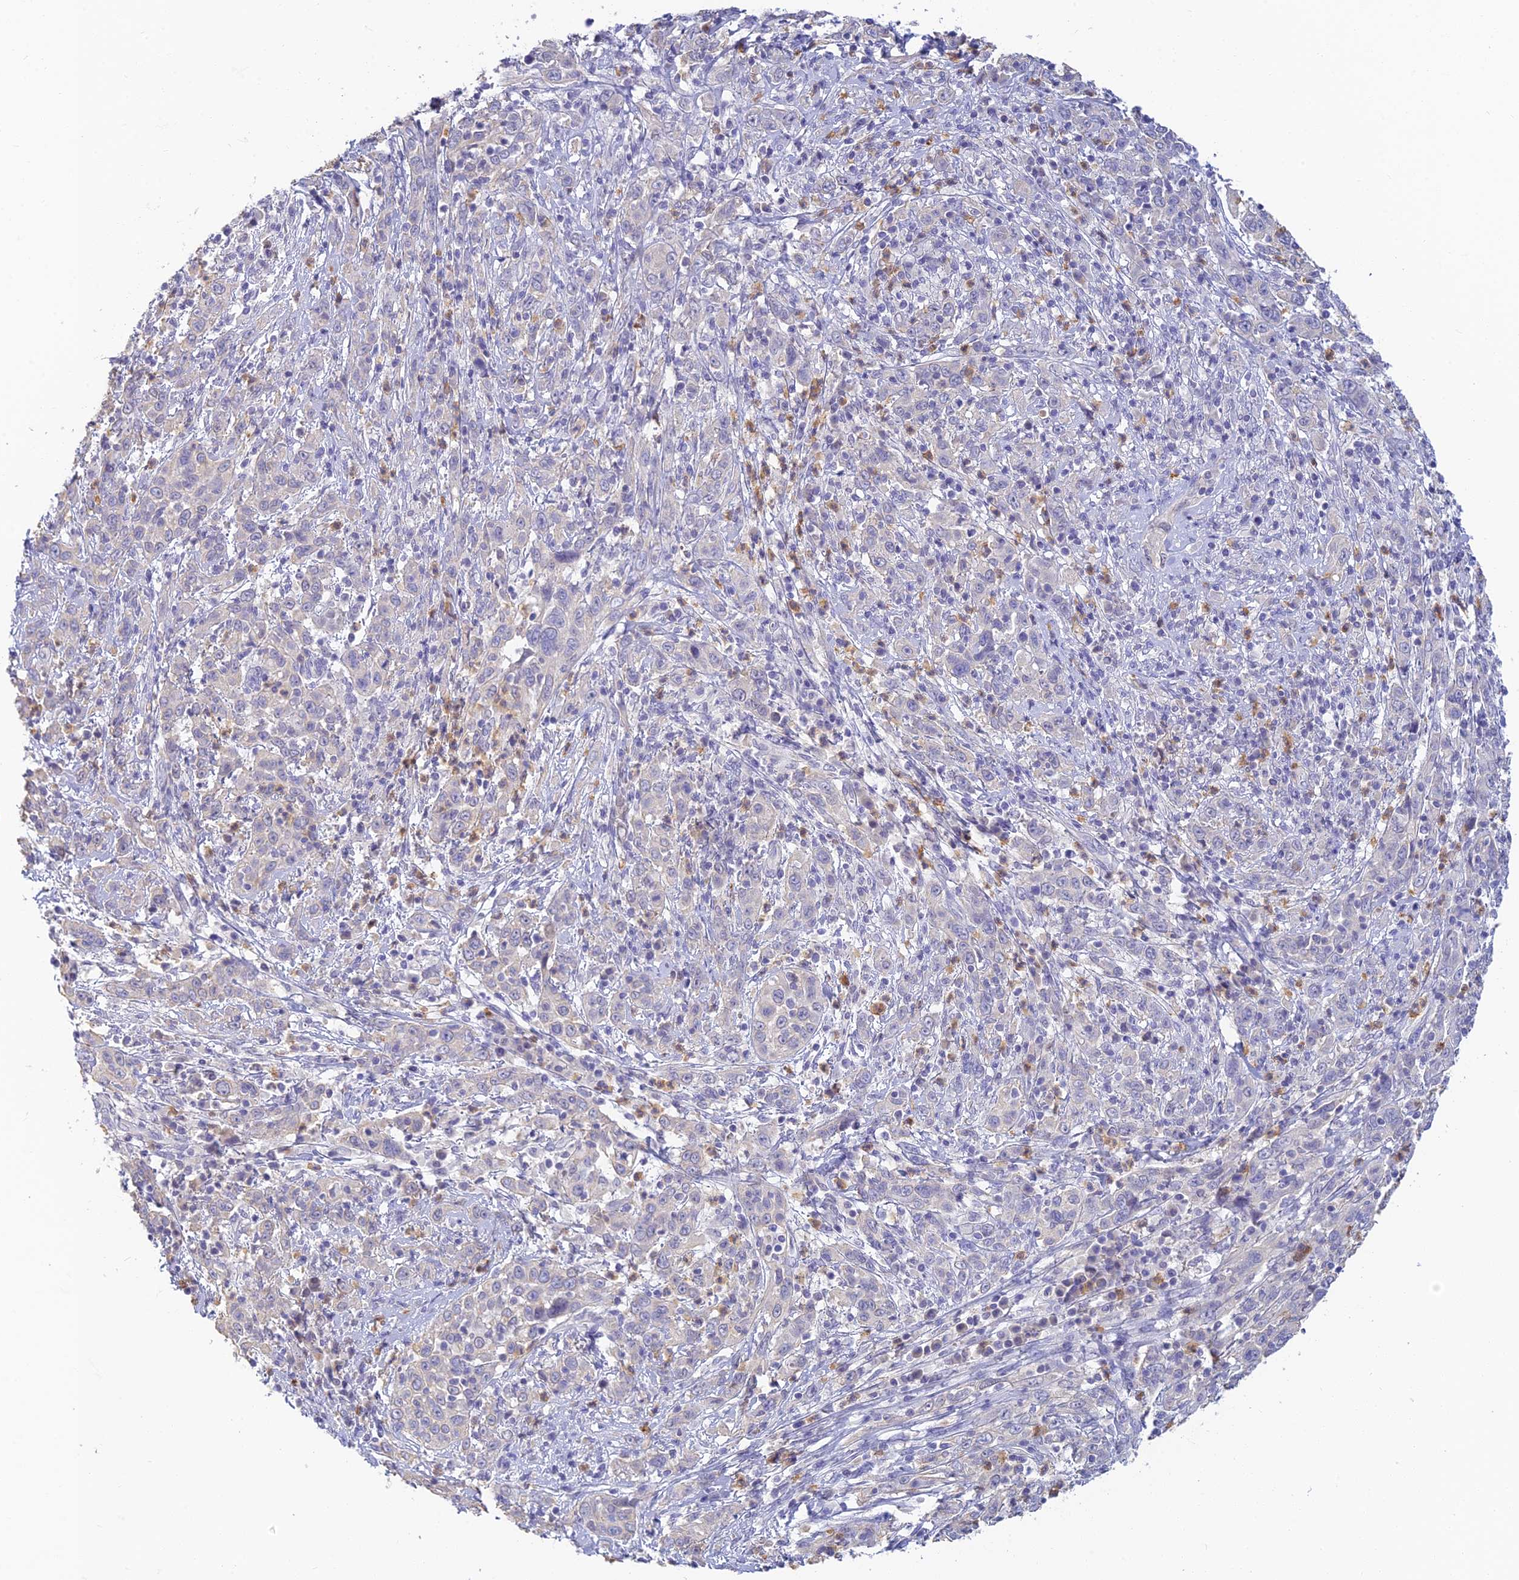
{"staining": {"intensity": "negative", "quantity": "none", "location": "none"}, "tissue": "cervical cancer", "cell_type": "Tumor cells", "image_type": "cancer", "snomed": [{"axis": "morphology", "description": "Squamous cell carcinoma, NOS"}, {"axis": "topography", "description": "Cervix"}], "caption": "High power microscopy image of an IHC image of squamous cell carcinoma (cervical), revealing no significant positivity in tumor cells.", "gene": "INTS13", "patient": {"sex": "female", "age": 46}}